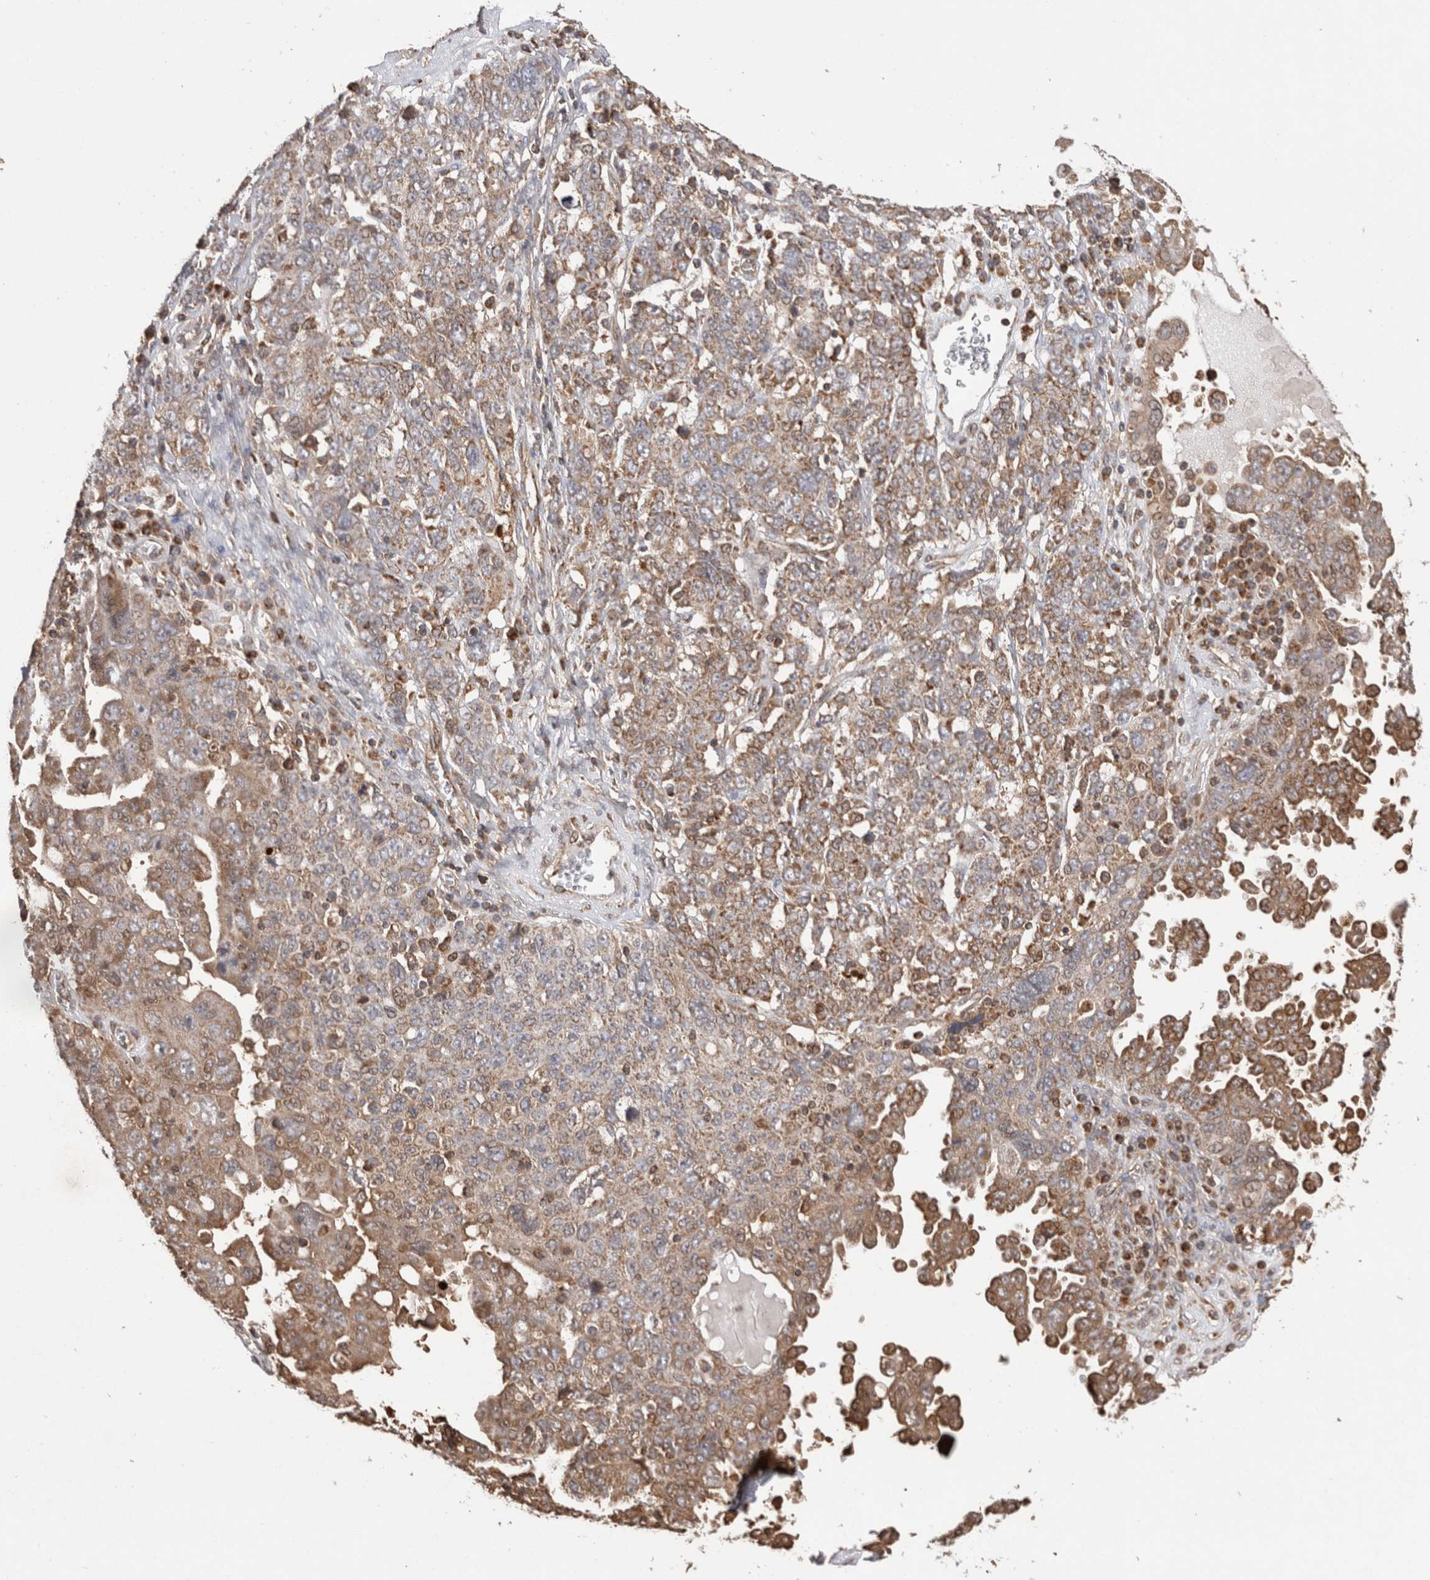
{"staining": {"intensity": "moderate", "quantity": ">75%", "location": "cytoplasmic/membranous"}, "tissue": "ovarian cancer", "cell_type": "Tumor cells", "image_type": "cancer", "snomed": [{"axis": "morphology", "description": "Carcinoma, endometroid"}, {"axis": "topography", "description": "Ovary"}], "caption": "Brown immunohistochemical staining in human ovarian cancer (endometroid carcinoma) displays moderate cytoplasmic/membranous positivity in about >75% of tumor cells. (Brightfield microscopy of DAB IHC at high magnification).", "gene": "IMMP2L", "patient": {"sex": "female", "age": 62}}